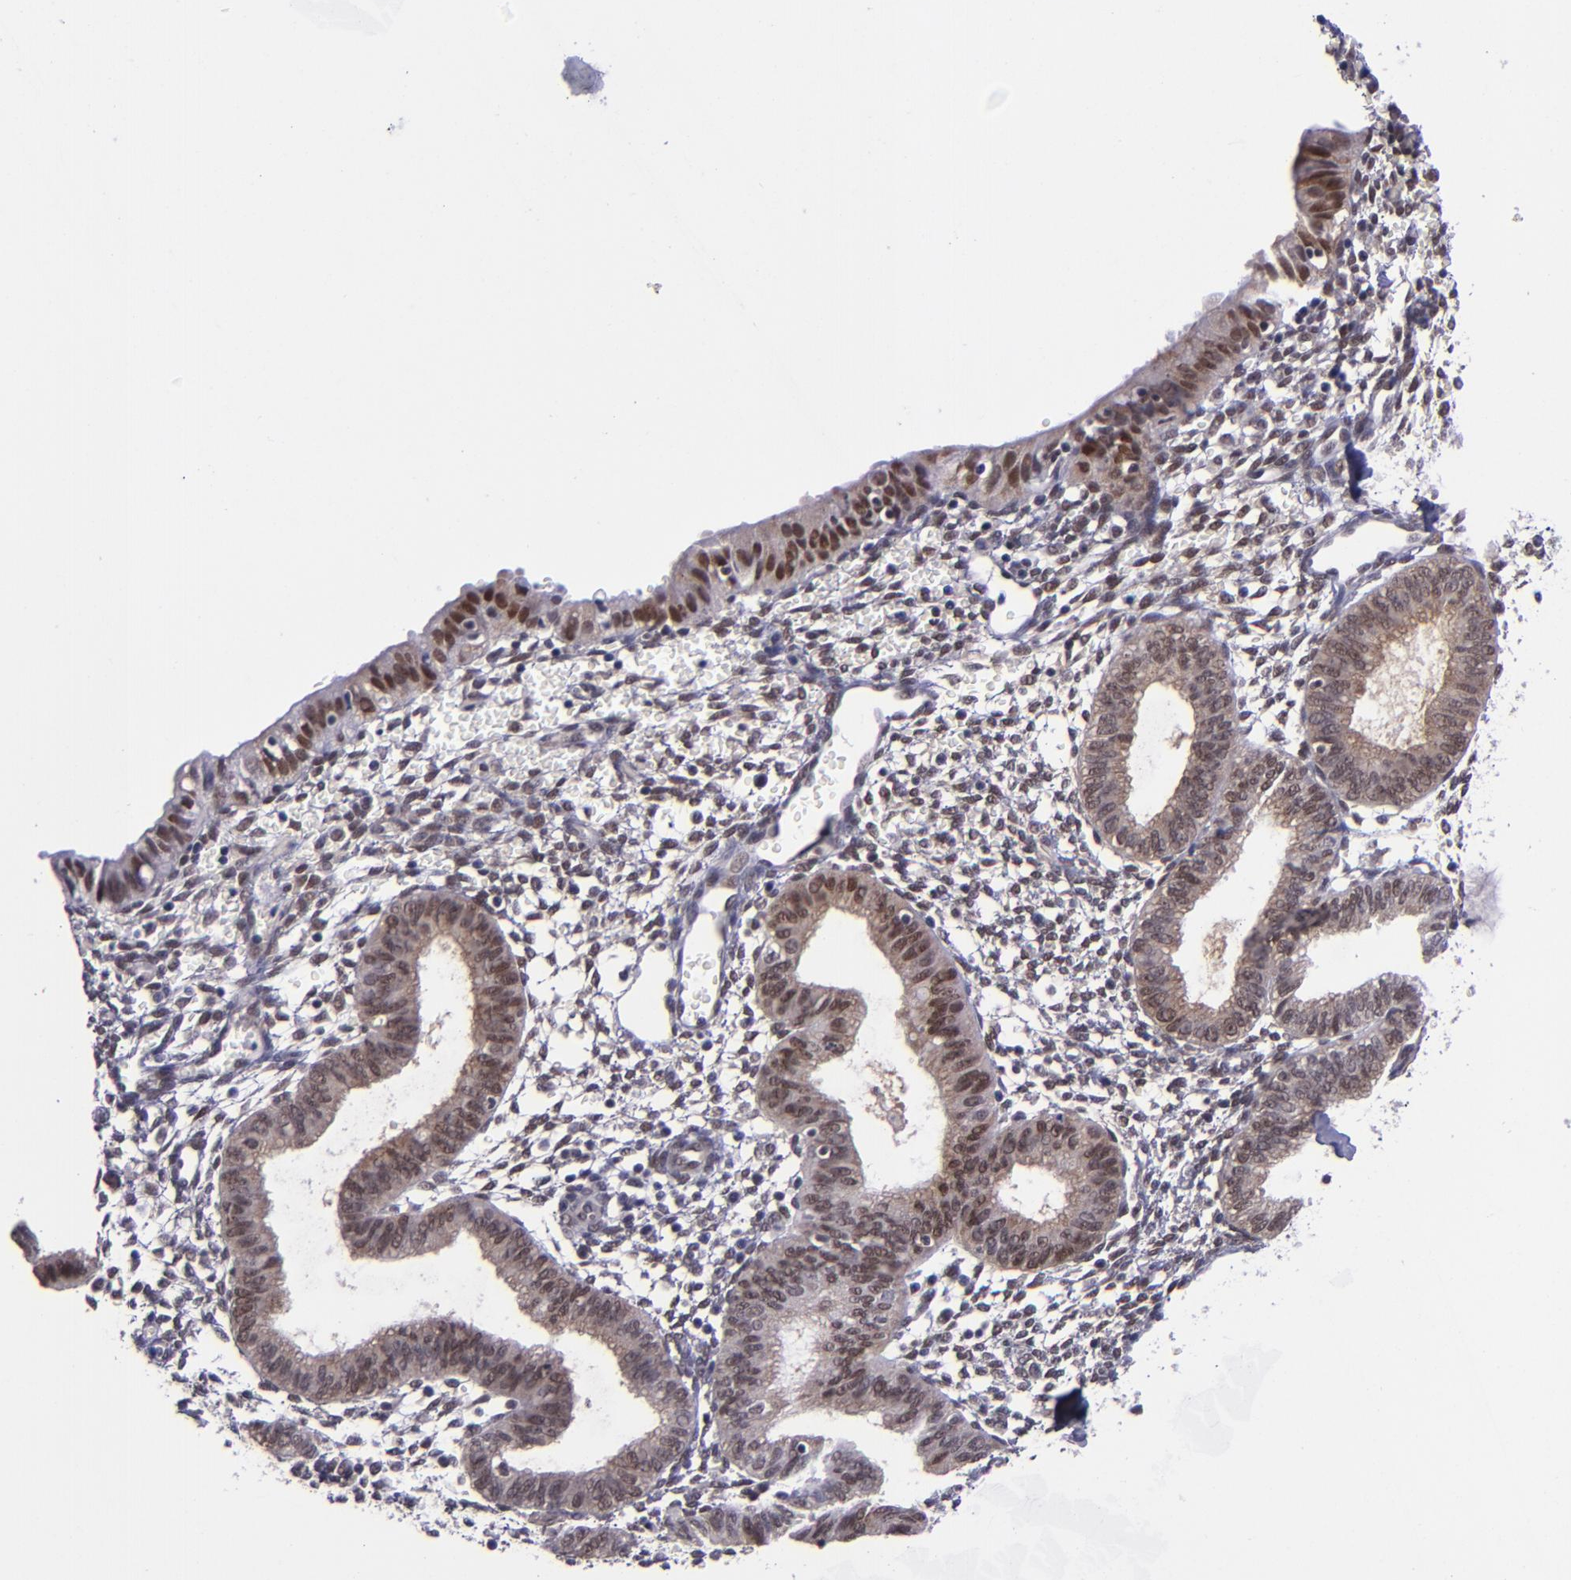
{"staining": {"intensity": "weak", "quantity": "25%-75%", "location": "nuclear"}, "tissue": "endometrium", "cell_type": "Cells in endometrial stroma", "image_type": "normal", "snomed": [{"axis": "morphology", "description": "Normal tissue, NOS"}, {"axis": "topography", "description": "Endometrium"}], "caption": "Endometrium stained with a brown dye displays weak nuclear positive expression in about 25%-75% of cells in endometrial stroma.", "gene": "BAG1", "patient": {"sex": "female", "age": 61}}